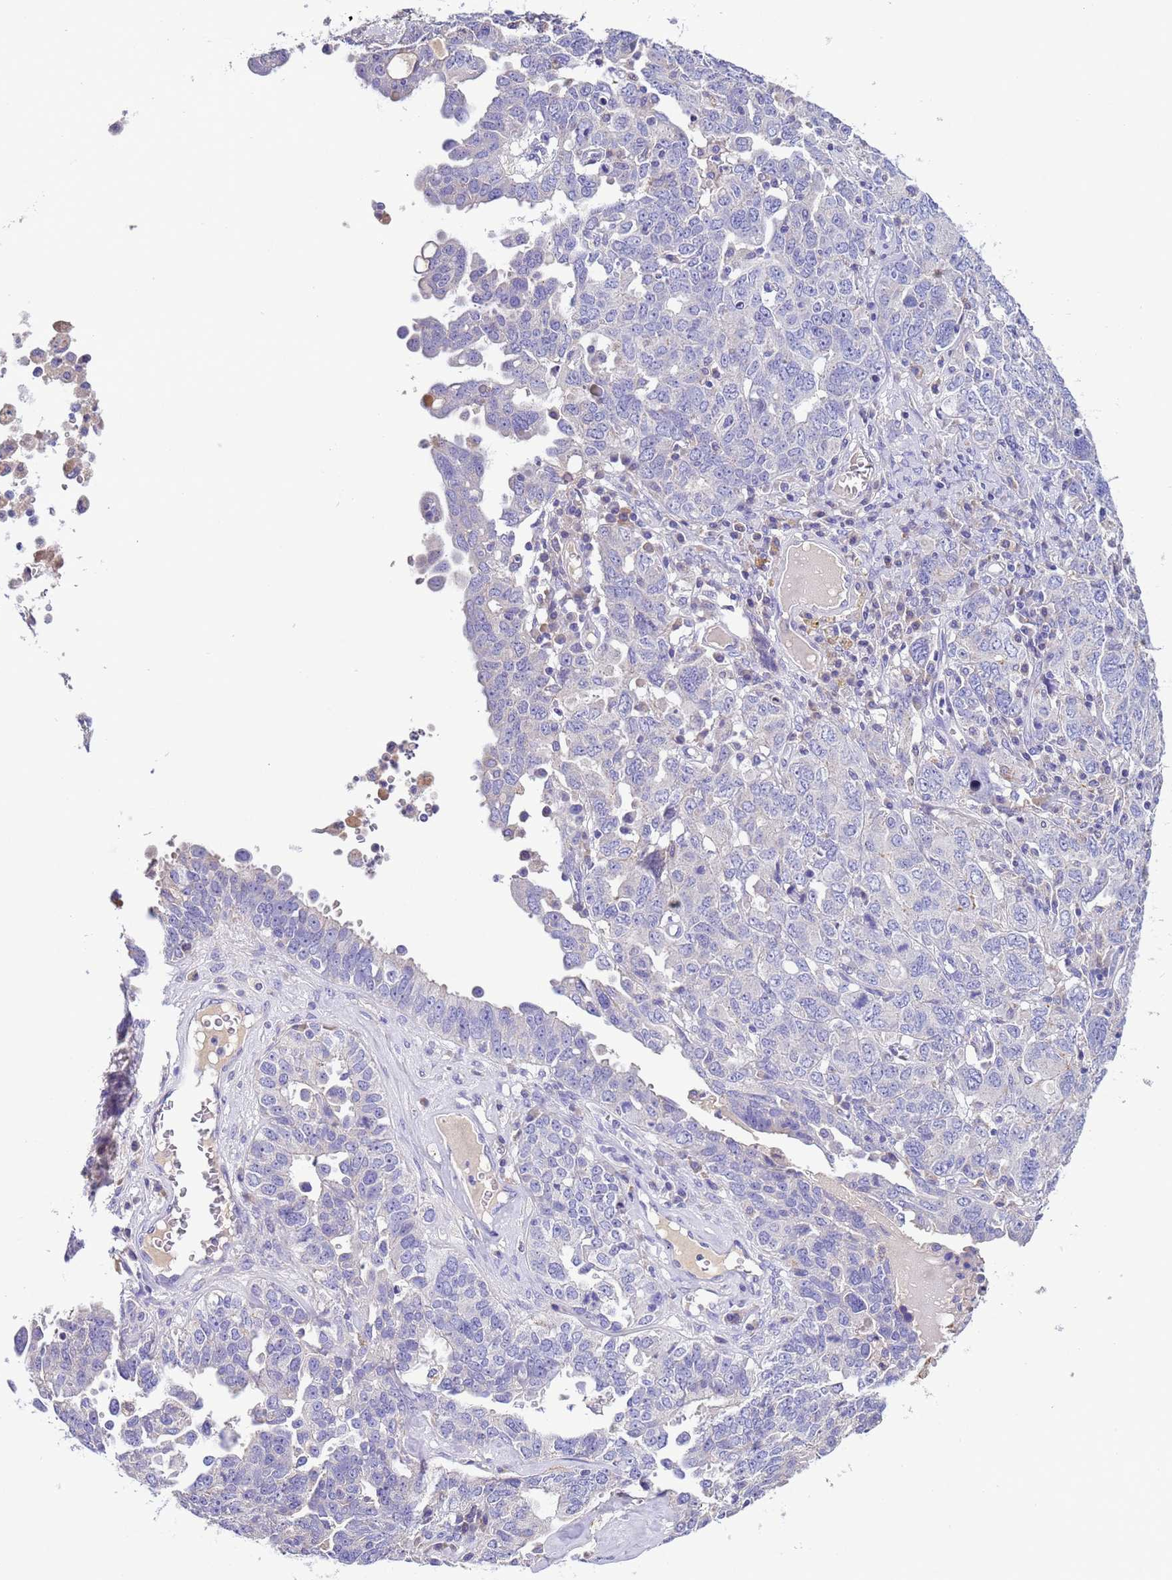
{"staining": {"intensity": "negative", "quantity": "none", "location": "none"}, "tissue": "ovarian cancer", "cell_type": "Tumor cells", "image_type": "cancer", "snomed": [{"axis": "morphology", "description": "Carcinoma, endometroid"}, {"axis": "topography", "description": "Ovary"}], "caption": "Immunohistochemistry photomicrograph of neoplastic tissue: ovarian cancer stained with DAB shows no significant protein staining in tumor cells.", "gene": "SLC24A3", "patient": {"sex": "female", "age": 62}}